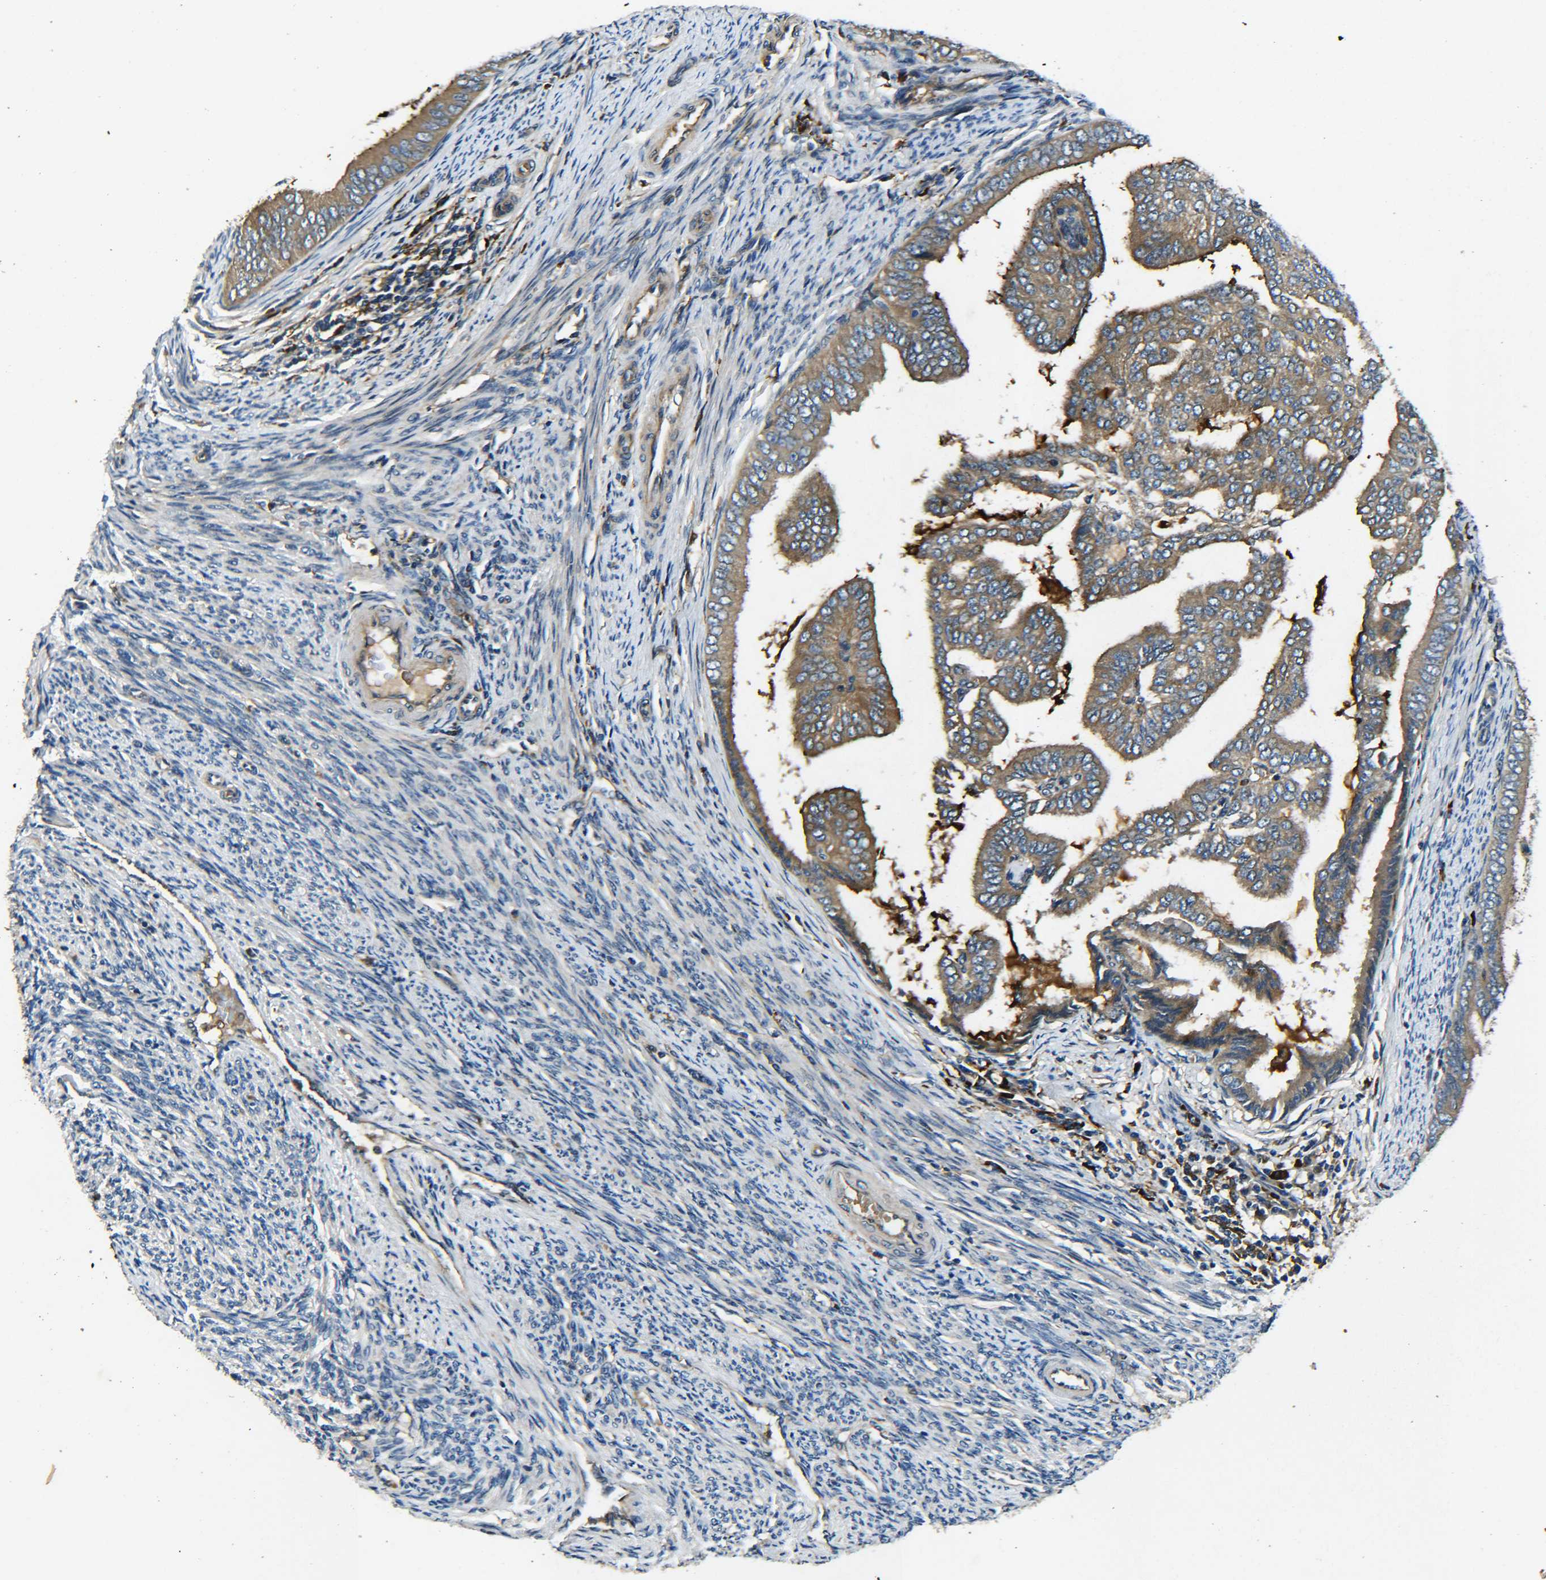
{"staining": {"intensity": "moderate", "quantity": ">75%", "location": "cytoplasmic/membranous"}, "tissue": "endometrial cancer", "cell_type": "Tumor cells", "image_type": "cancer", "snomed": [{"axis": "morphology", "description": "Adenocarcinoma, NOS"}, {"axis": "topography", "description": "Endometrium"}], "caption": "A high-resolution histopathology image shows IHC staining of endometrial adenocarcinoma, which shows moderate cytoplasmic/membranous expression in about >75% of tumor cells. The staining is performed using DAB (3,3'-diaminobenzidine) brown chromogen to label protein expression. The nuclei are counter-stained blue using hematoxylin.", "gene": "RAB1B", "patient": {"sex": "female", "age": 58}}